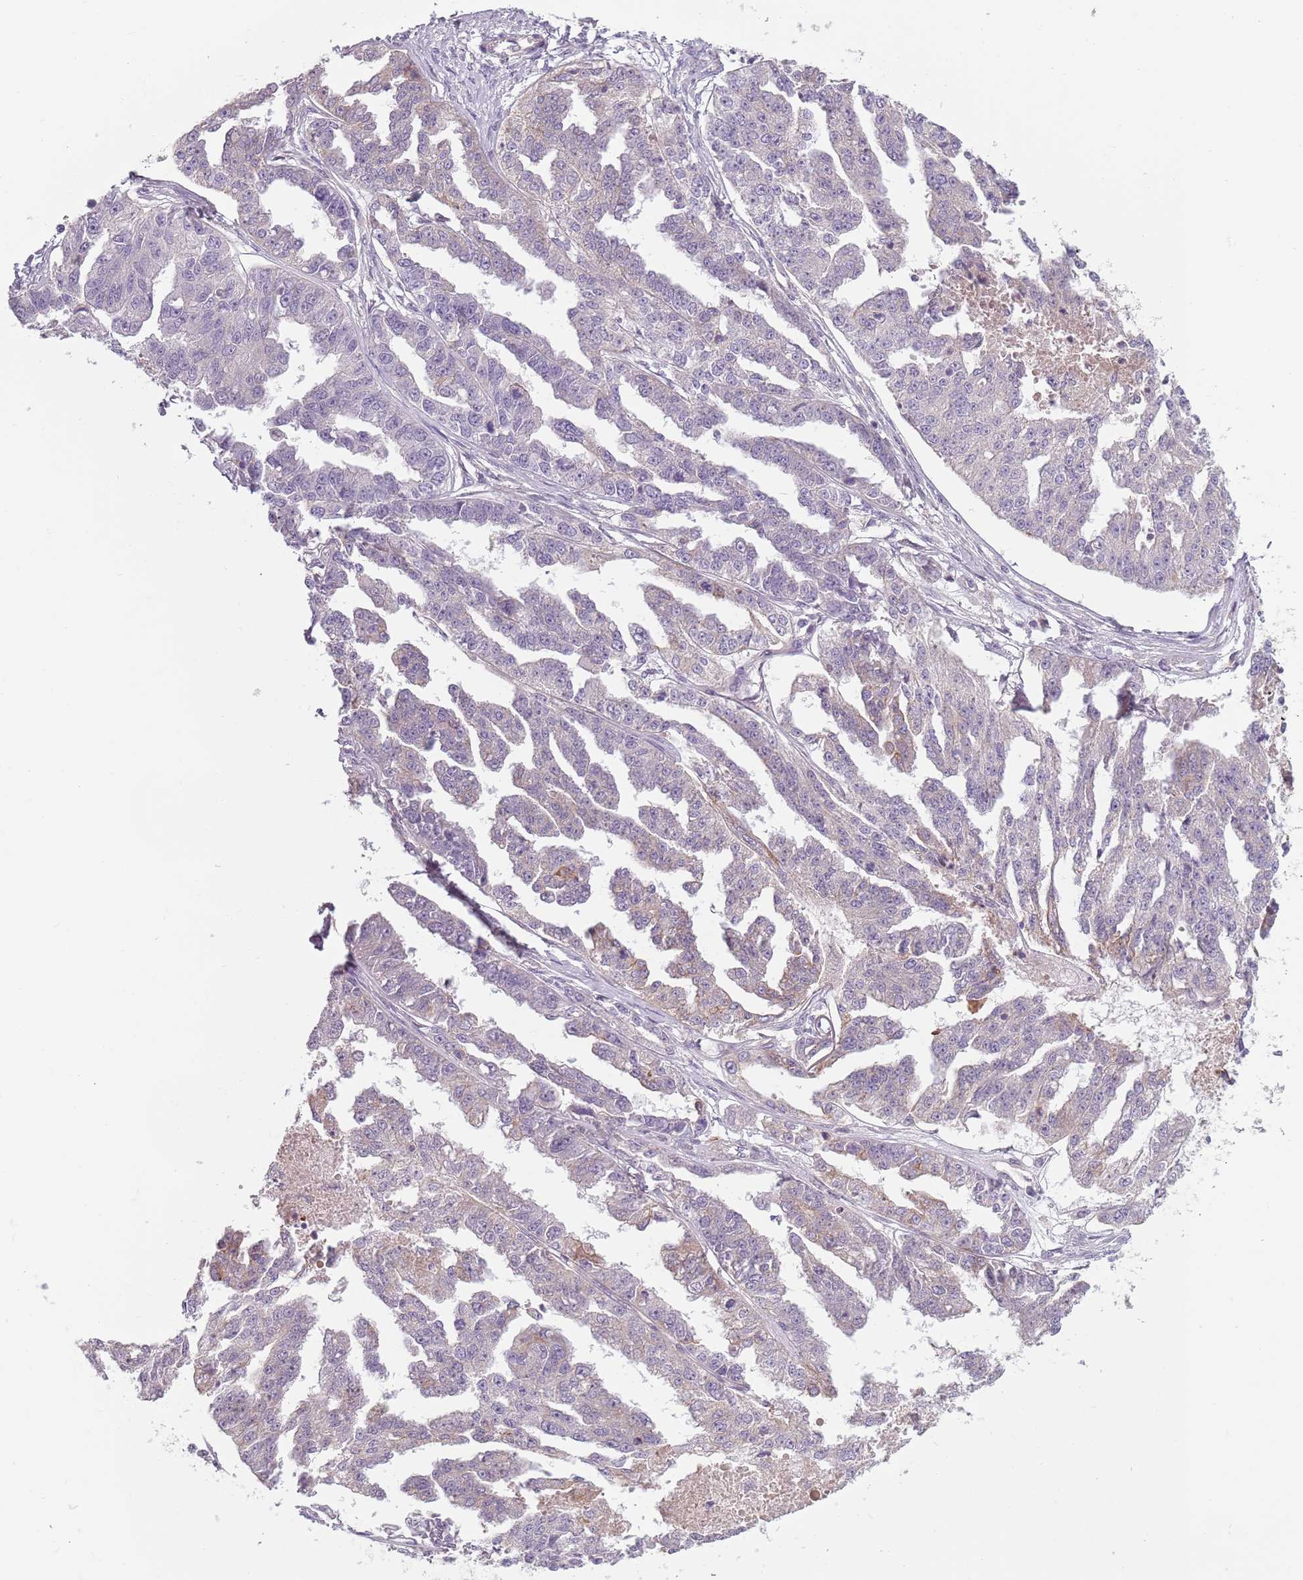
{"staining": {"intensity": "negative", "quantity": "none", "location": "none"}, "tissue": "ovarian cancer", "cell_type": "Tumor cells", "image_type": "cancer", "snomed": [{"axis": "morphology", "description": "Cystadenocarcinoma, serous, NOS"}, {"axis": "topography", "description": "Ovary"}], "caption": "IHC of human ovarian serous cystadenocarcinoma exhibits no staining in tumor cells.", "gene": "TLCD2", "patient": {"sex": "female", "age": 58}}